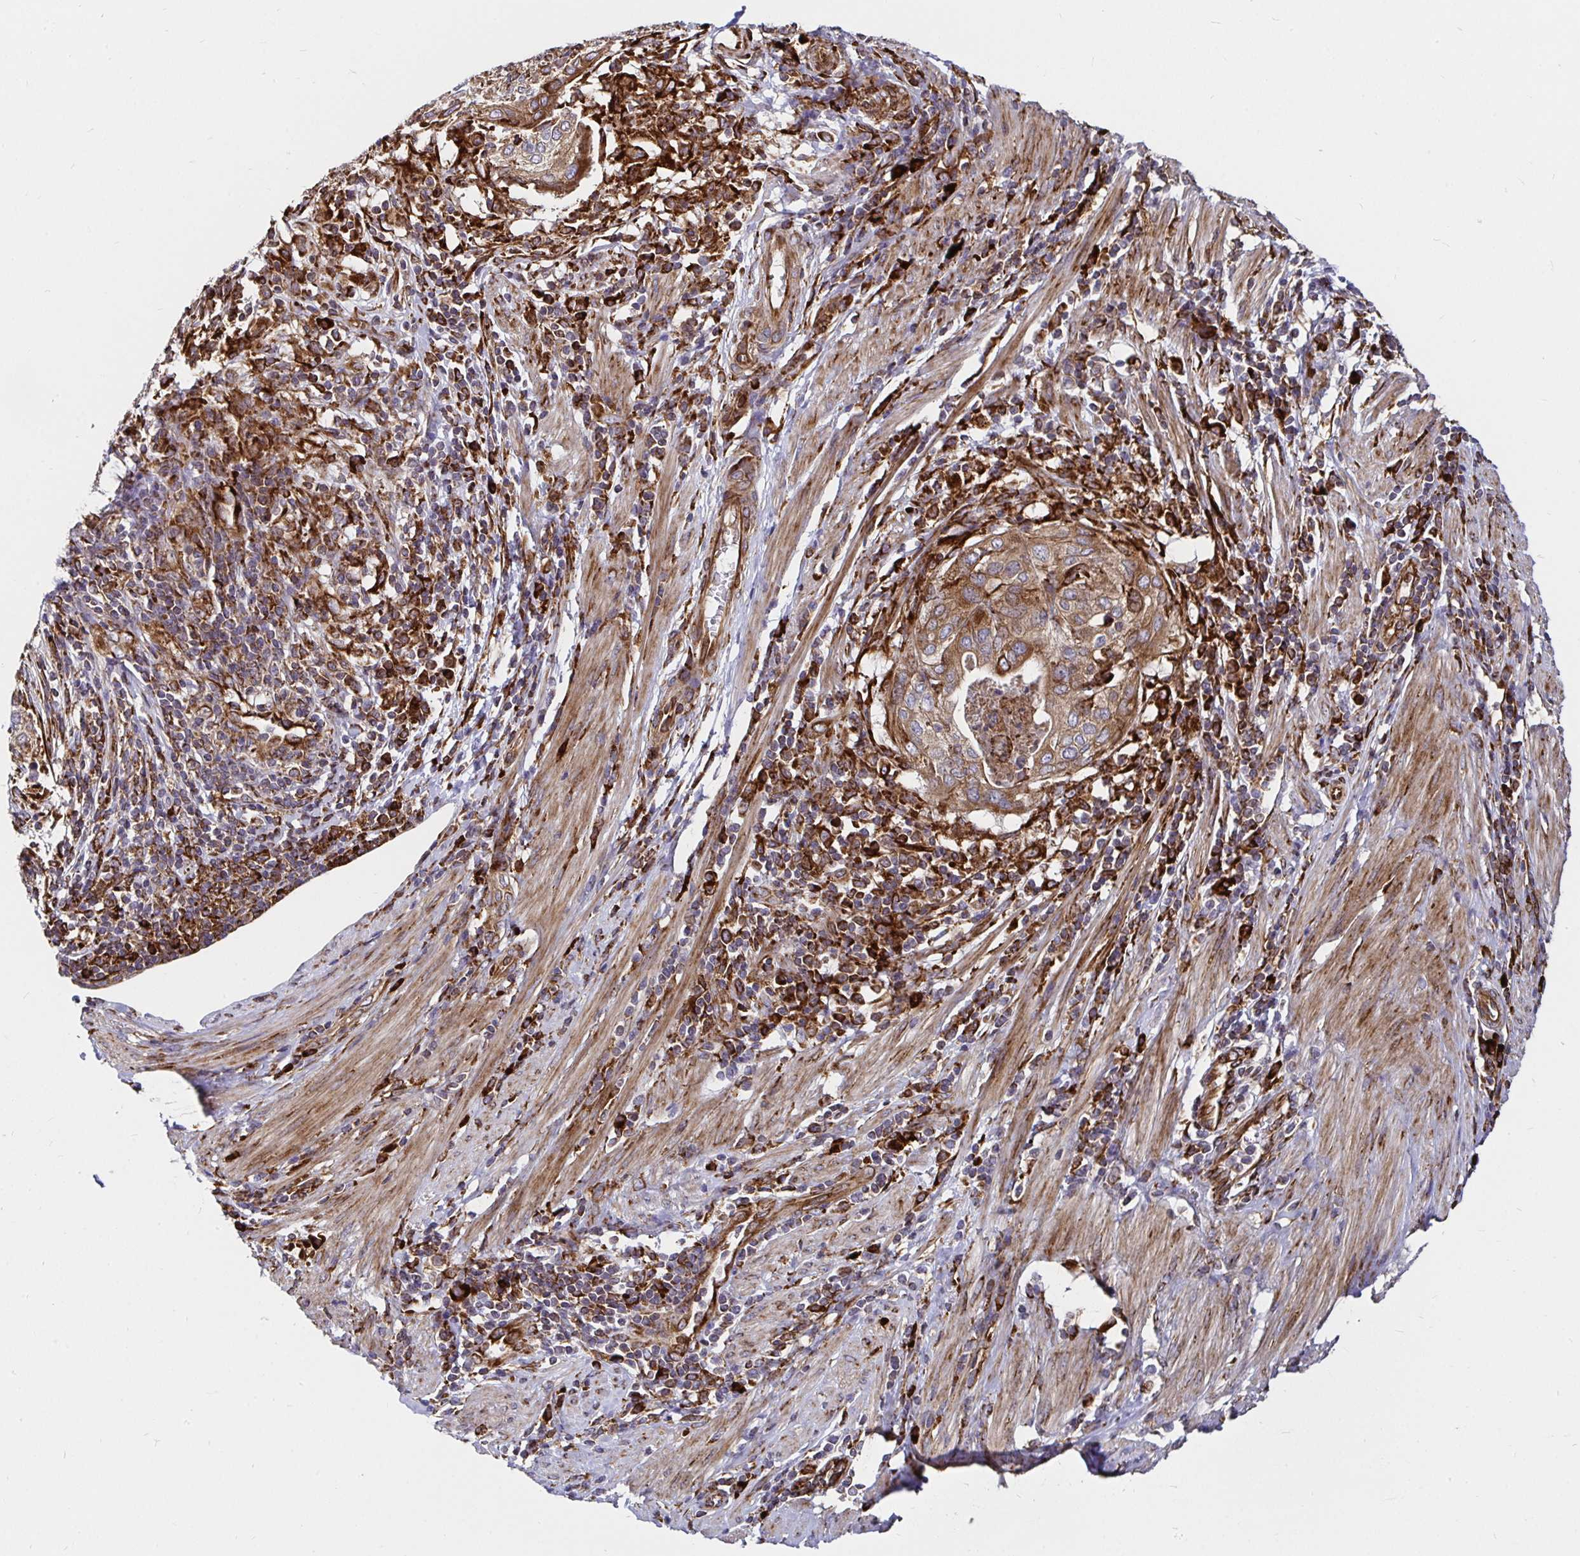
{"staining": {"intensity": "moderate", "quantity": ">75%", "location": "cytoplasmic/membranous"}, "tissue": "cervical cancer", "cell_type": "Tumor cells", "image_type": "cancer", "snomed": [{"axis": "morphology", "description": "Squamous cell carcinoma, NOS"}, {"axis": "topography", "description": "Cervix"}], "caption": "Cervical cancer tissue shows moderate cytoplasmic/membranous expression in approximately >75% of tumor cells, visualized by immunohistochemistry.", "gene": "SMYD3", "patient": {"sex": "female", "age": 38}}